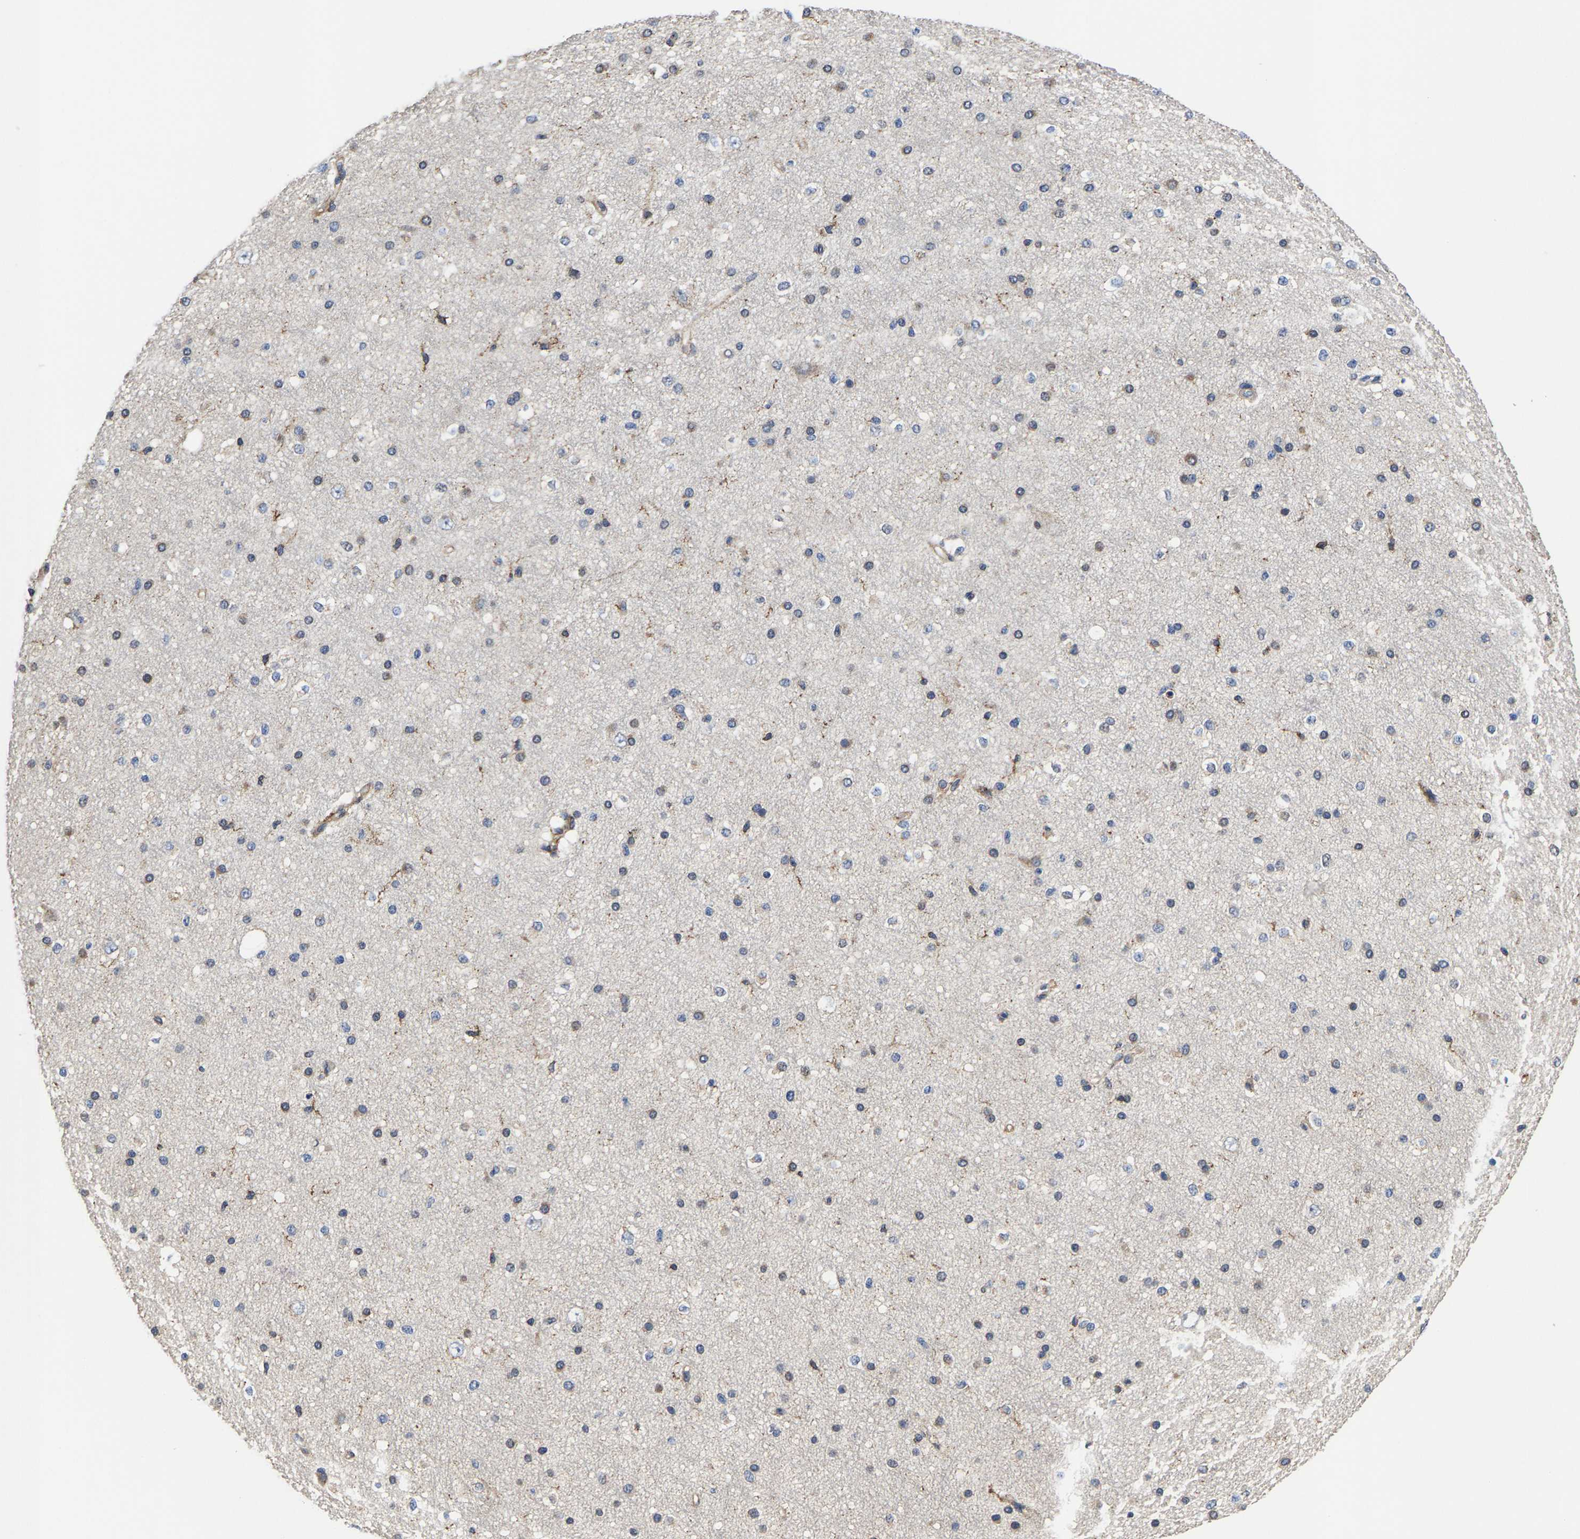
{"staining": {"intensity": "negative", "quantity": "none", "location": "none"}, "tissue": "cerebral cortex", "cell_type": "Endothelial cells", "image_type": "normal", "snomed": [{"axis": "morphology", "description": "Normal tissue, NOS"}, {"axis": "morphology", "description": "Developmental malformation"}, {"axis": "topography", "description": "Cerebral cortex"}], "caption": "IHC of normal cerebral cortex exhibits no expression in endothelial cells.", "gene": "PFKFB3", "patient": {"sex": "female", "age": 30}}